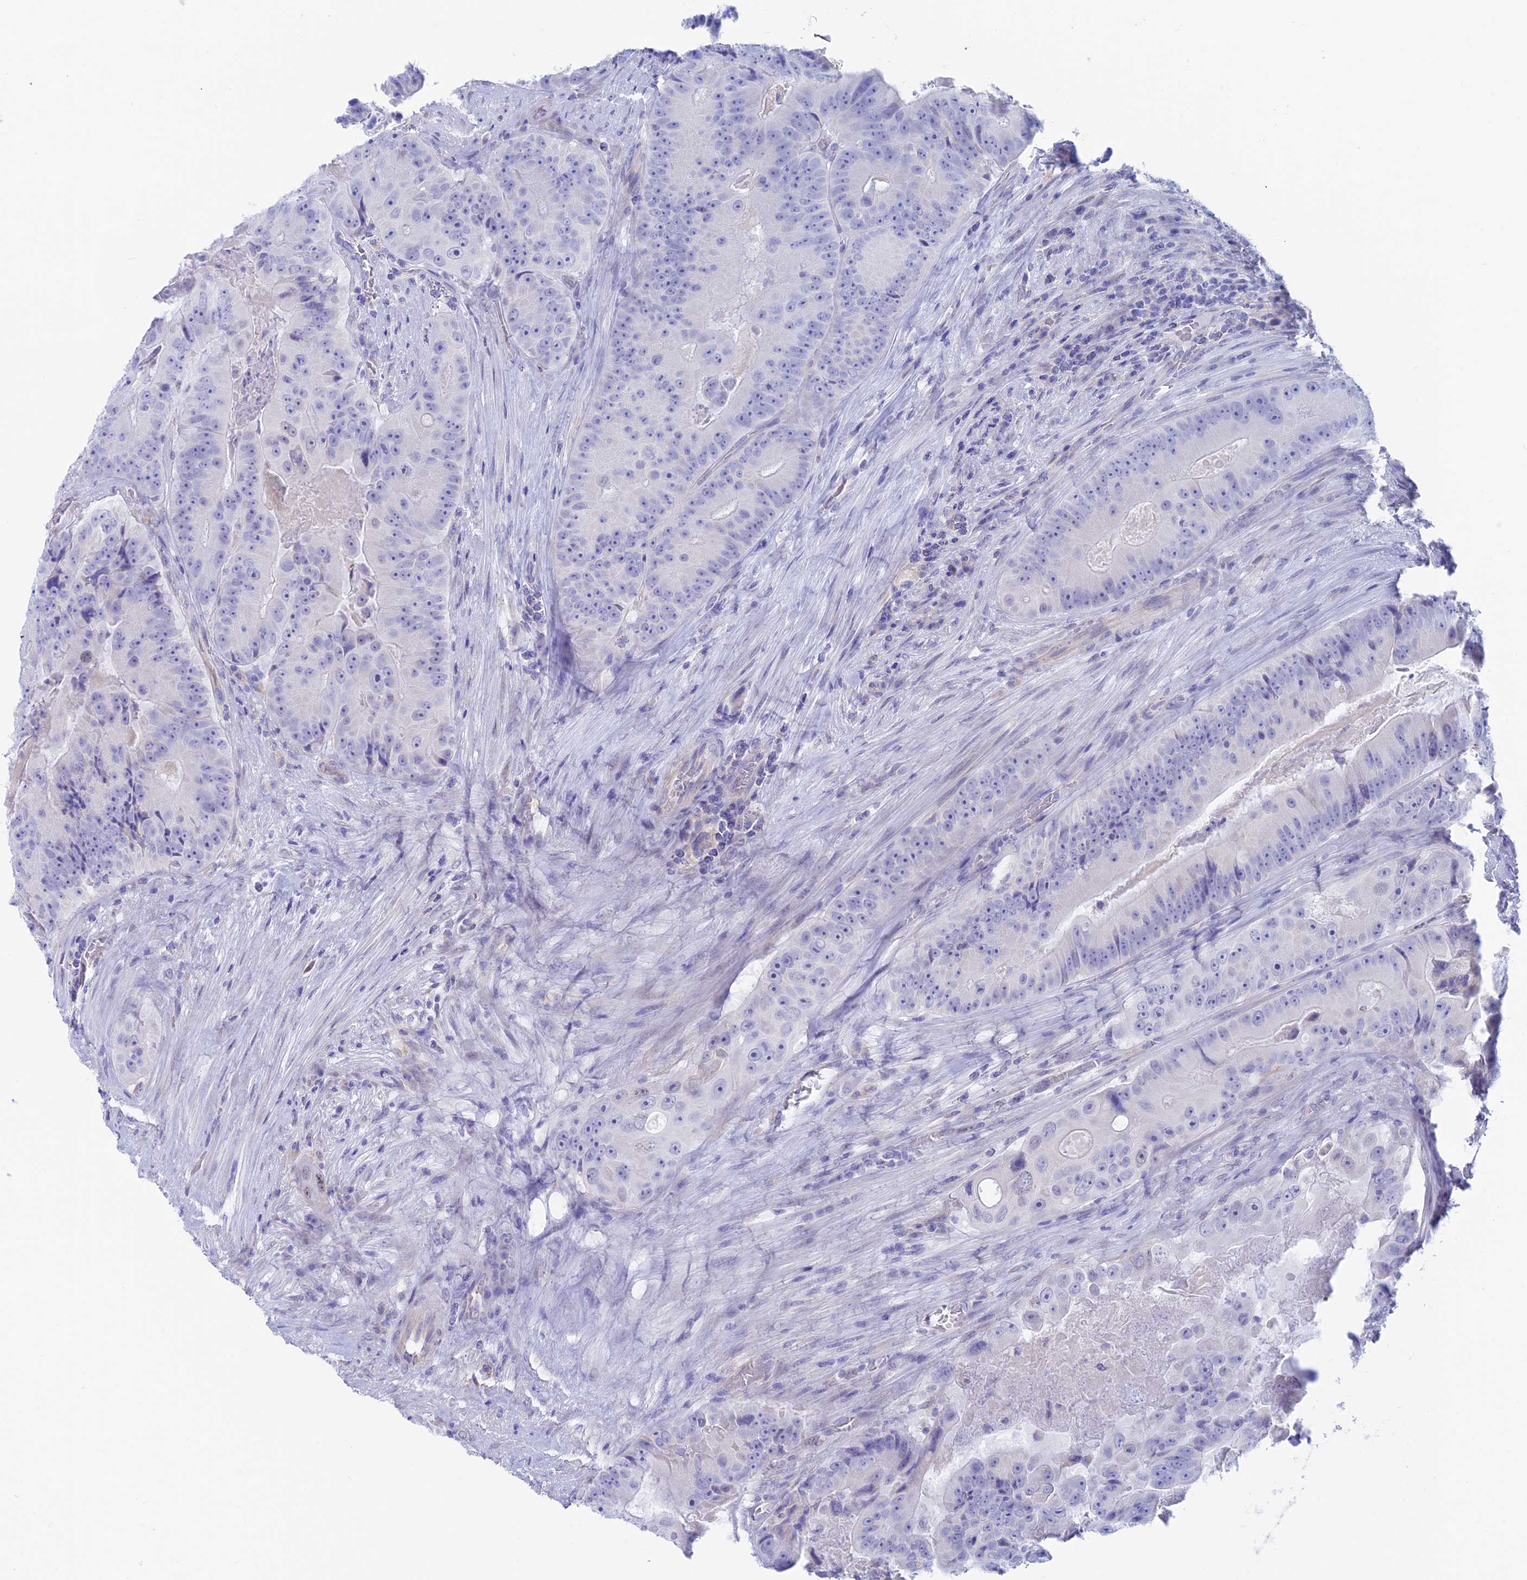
{"staining": {"intensity": "negative", "quantity": "none", "location": "none"}, "tissue": "colorectal cancer", "cell_type": "Tumor cells", "image_type": "cancer", "snomed": [{"axis": "morphology", "description": "Adenocarcinoma, NOS"}, {"axis": "topography", "description": "Colon"}], "caption": "IHC histopathology image of human colorectal adenocarcinoma stained for a protein (brown), which reveals no staining in tumor cells.", "gene": "GNGT2", "patient": {"sex": "female", "age": 86}}